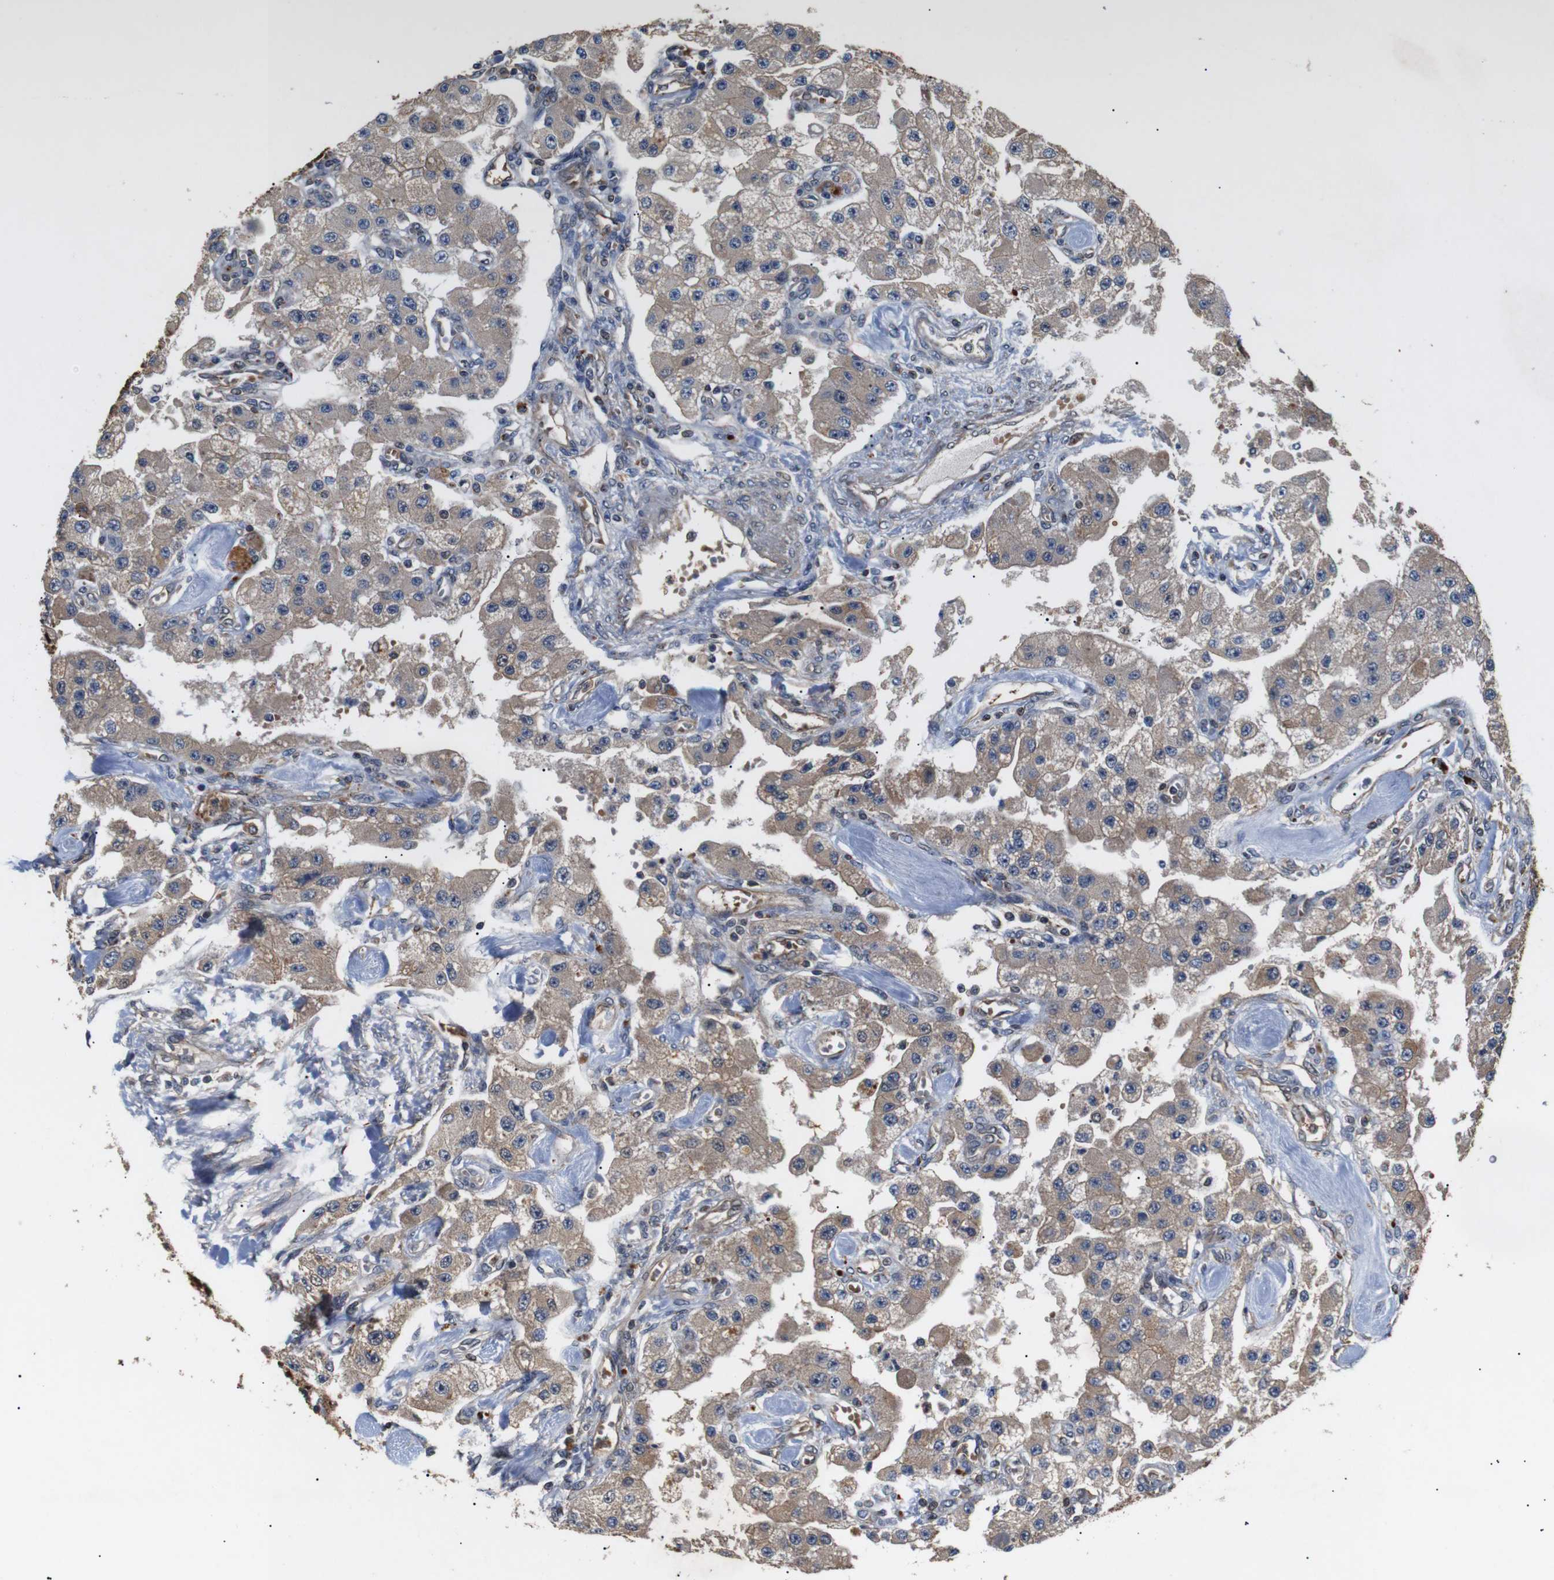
{"staining": {"intensity": "weak", "quantity": "25%-75%", "location": "cytoplasmic/membranous"}, "tissue": "carcinoid", "cell_type": "Tumor cells", "image_type": "cancer", "snomed": [{"axis": "morphology", "description": "Carcinoid, malignant, NOS"}, {"axis": "topography", "description": "Pancreas"}], "caption": "Immunohistochemistry (DAB) staining of carcinoid displays weak cytoplasmic/membranous protein positivity in about 25%-75% of tumor cells.", "gene": "DDR1", "patient": {"sex": "male", "age": 41}}